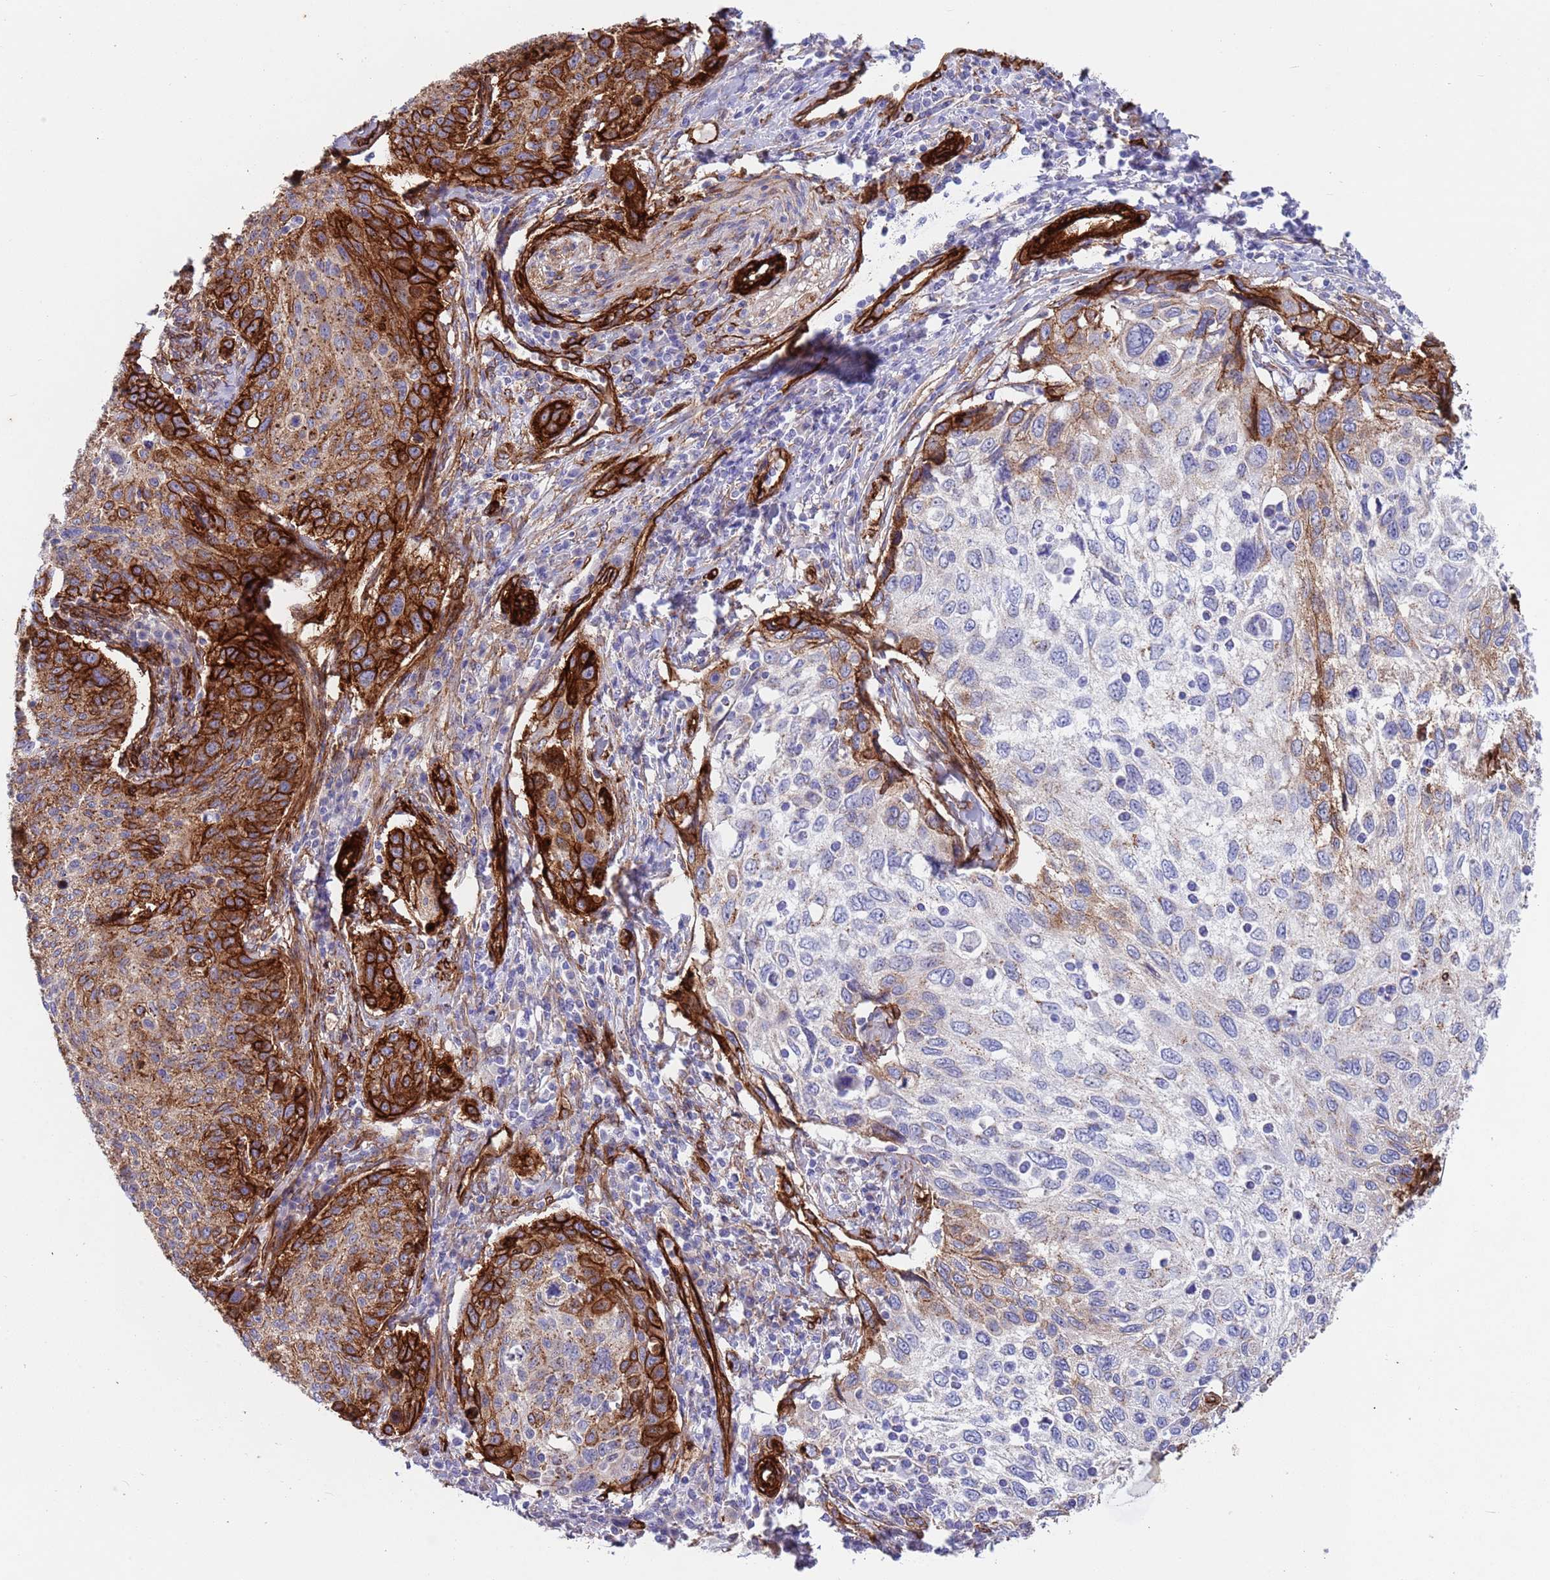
{"staining": {"intensity": "strong", "quantity": "<25%", "location": "cytoplasmic/membranous"}, "tissue": "cervical cancer", "cell_type": "Tumor cells", "image_type": "cancer", "snomed": [{"axis": "morphology", "description": "Squamous cell carcinoma, NOS"}, {"axis": "topography", "description": "Cervix"}], "caption": "This histopathology image demonstrates IHC staining of squamous cell carcinoma (cervical), with medium strong cytoplasmic/membranous positivity in approximately <25% of tumor cells.", "gene": "CAV2", "patient": {"sex": "female", "age": 70}}